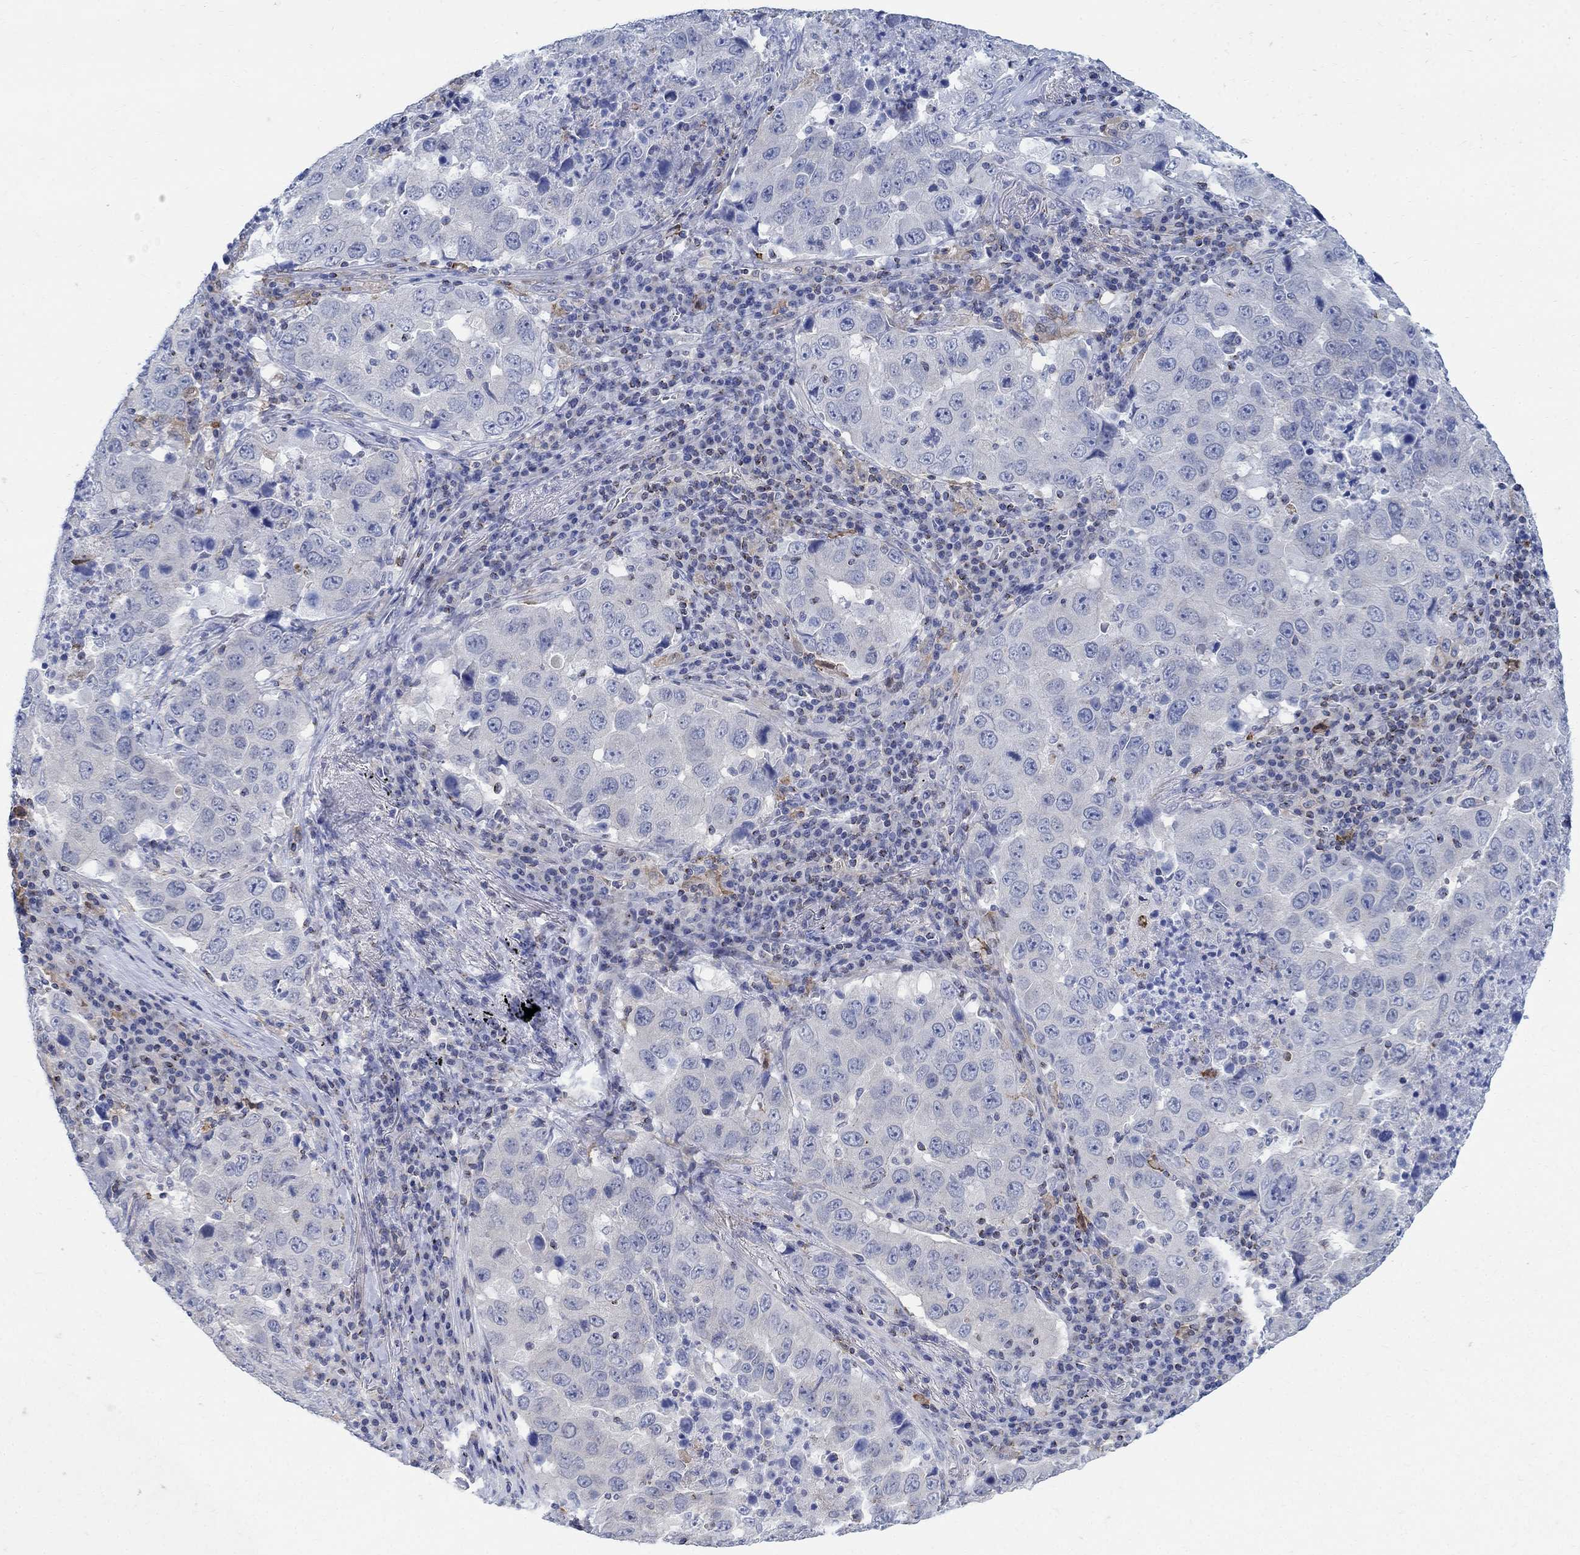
{"staining": {"intensity": "negative", "quantity": "none", "location": "none"}, "tissue": "lung cancer", "cell_type": "Tumor cells", "image_type": "cancer", "snomed": [{"axis": "morphology", "description": "Adenocarcinoma, NOS"}, {"axis": "topography", "description": "Lung"}], "caption": "Immunohistochemical staining of lung adenocarcinoma displays no significant staining in tumor cells.", "gene": "PHF21B", "patient": {"sex": "male", "age": 73}}